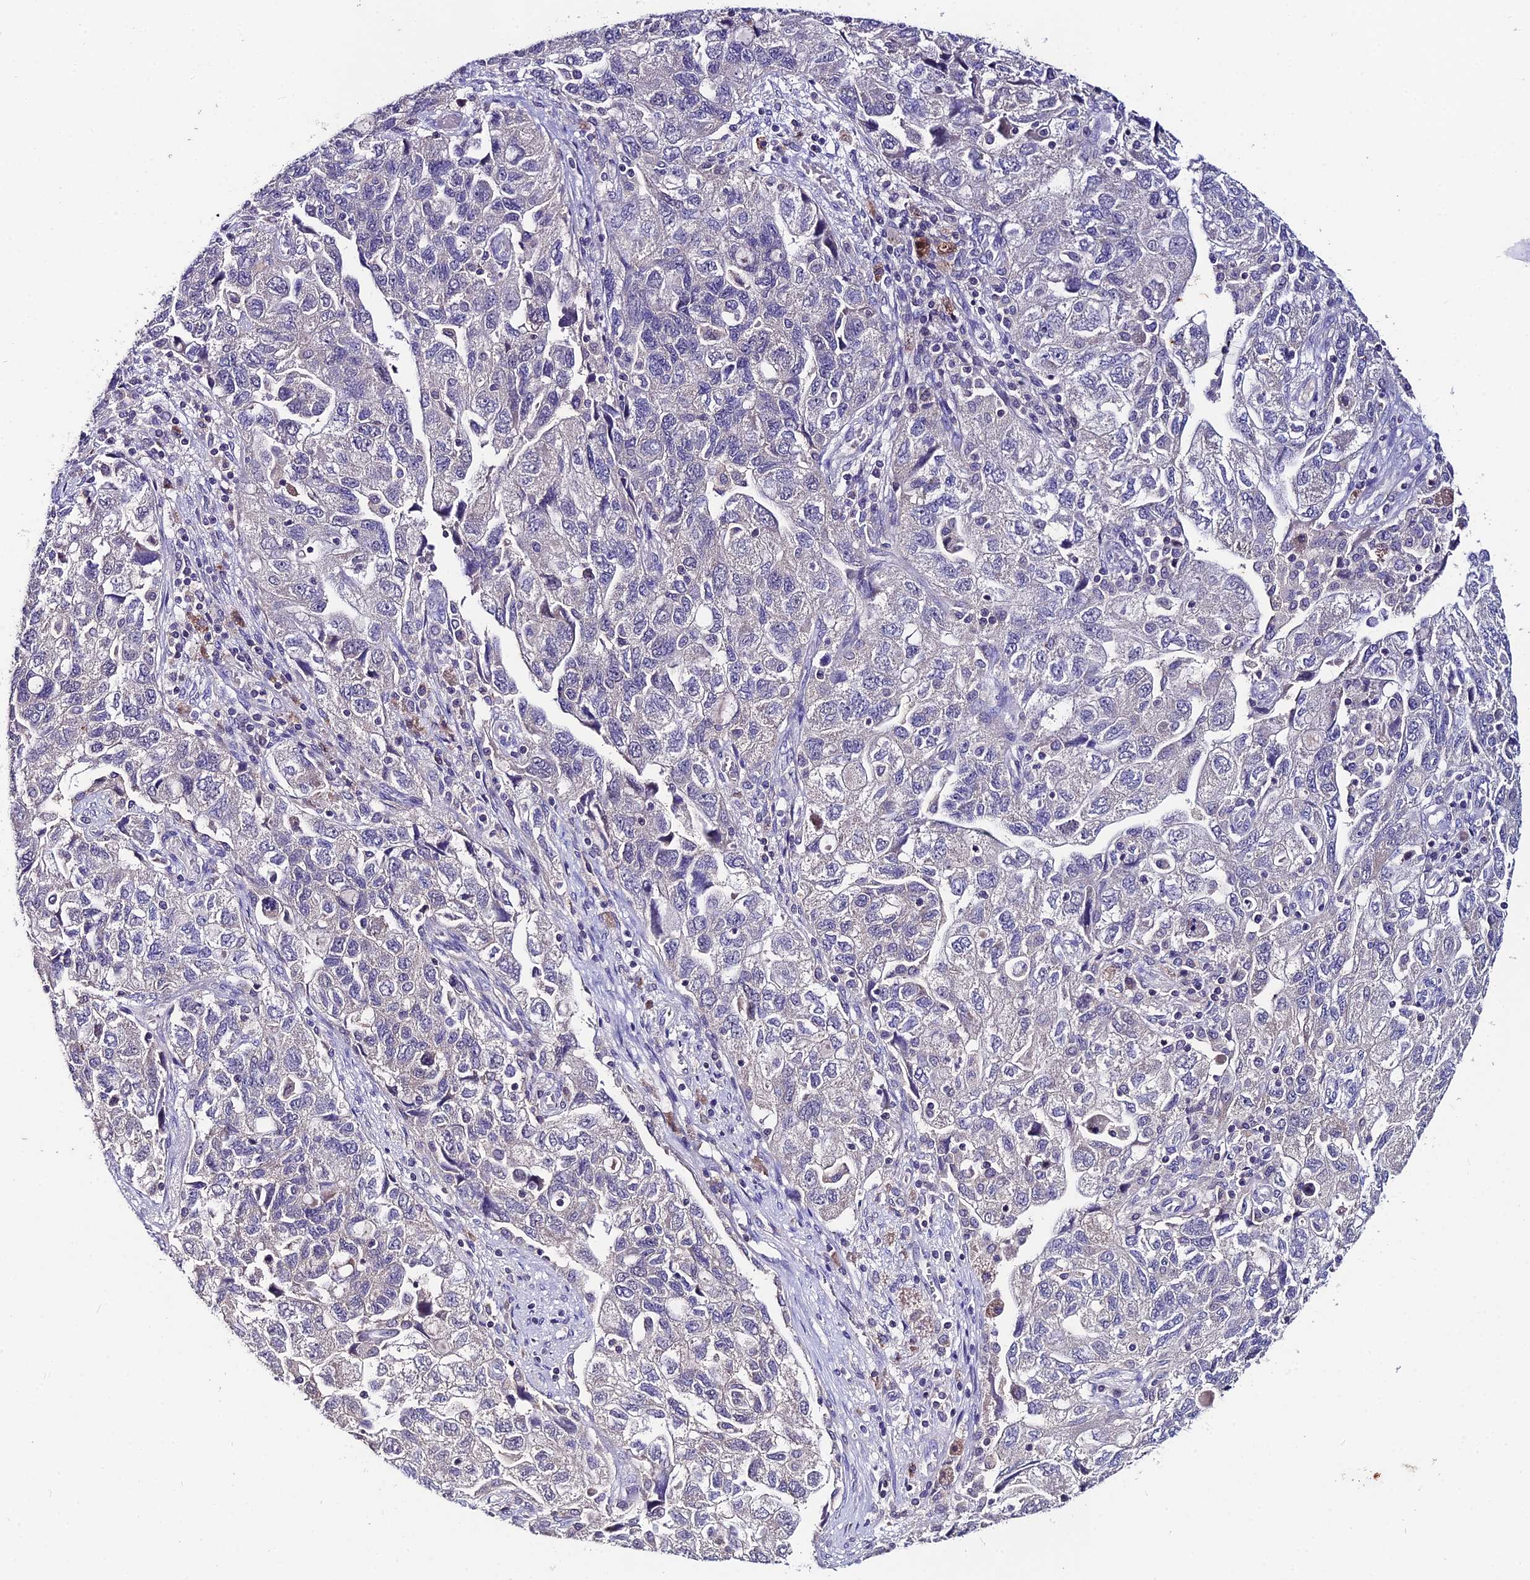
{"staining": {"intensity": "negative", "quantity": "none", "location": "none"}, "tissue": "ovarian cancer", "cell_type": "Tumor cells", "image_type": "cancer", "snomed": [{"axis": "morphology", "description": "Carcinoma, NOS"}, {"axis": "morphology", "description": "Cystadenocarcinoma, serous, NOS"}, {"axis": "topography", "description": "Ovary"}], "caption": "Human ovarian serous cystadenocarcinoma stained for a protein using IHC shows no staining in tumor cells.", "gene": "LGALS7", "patient": {"sex": "female", "age": 69}}